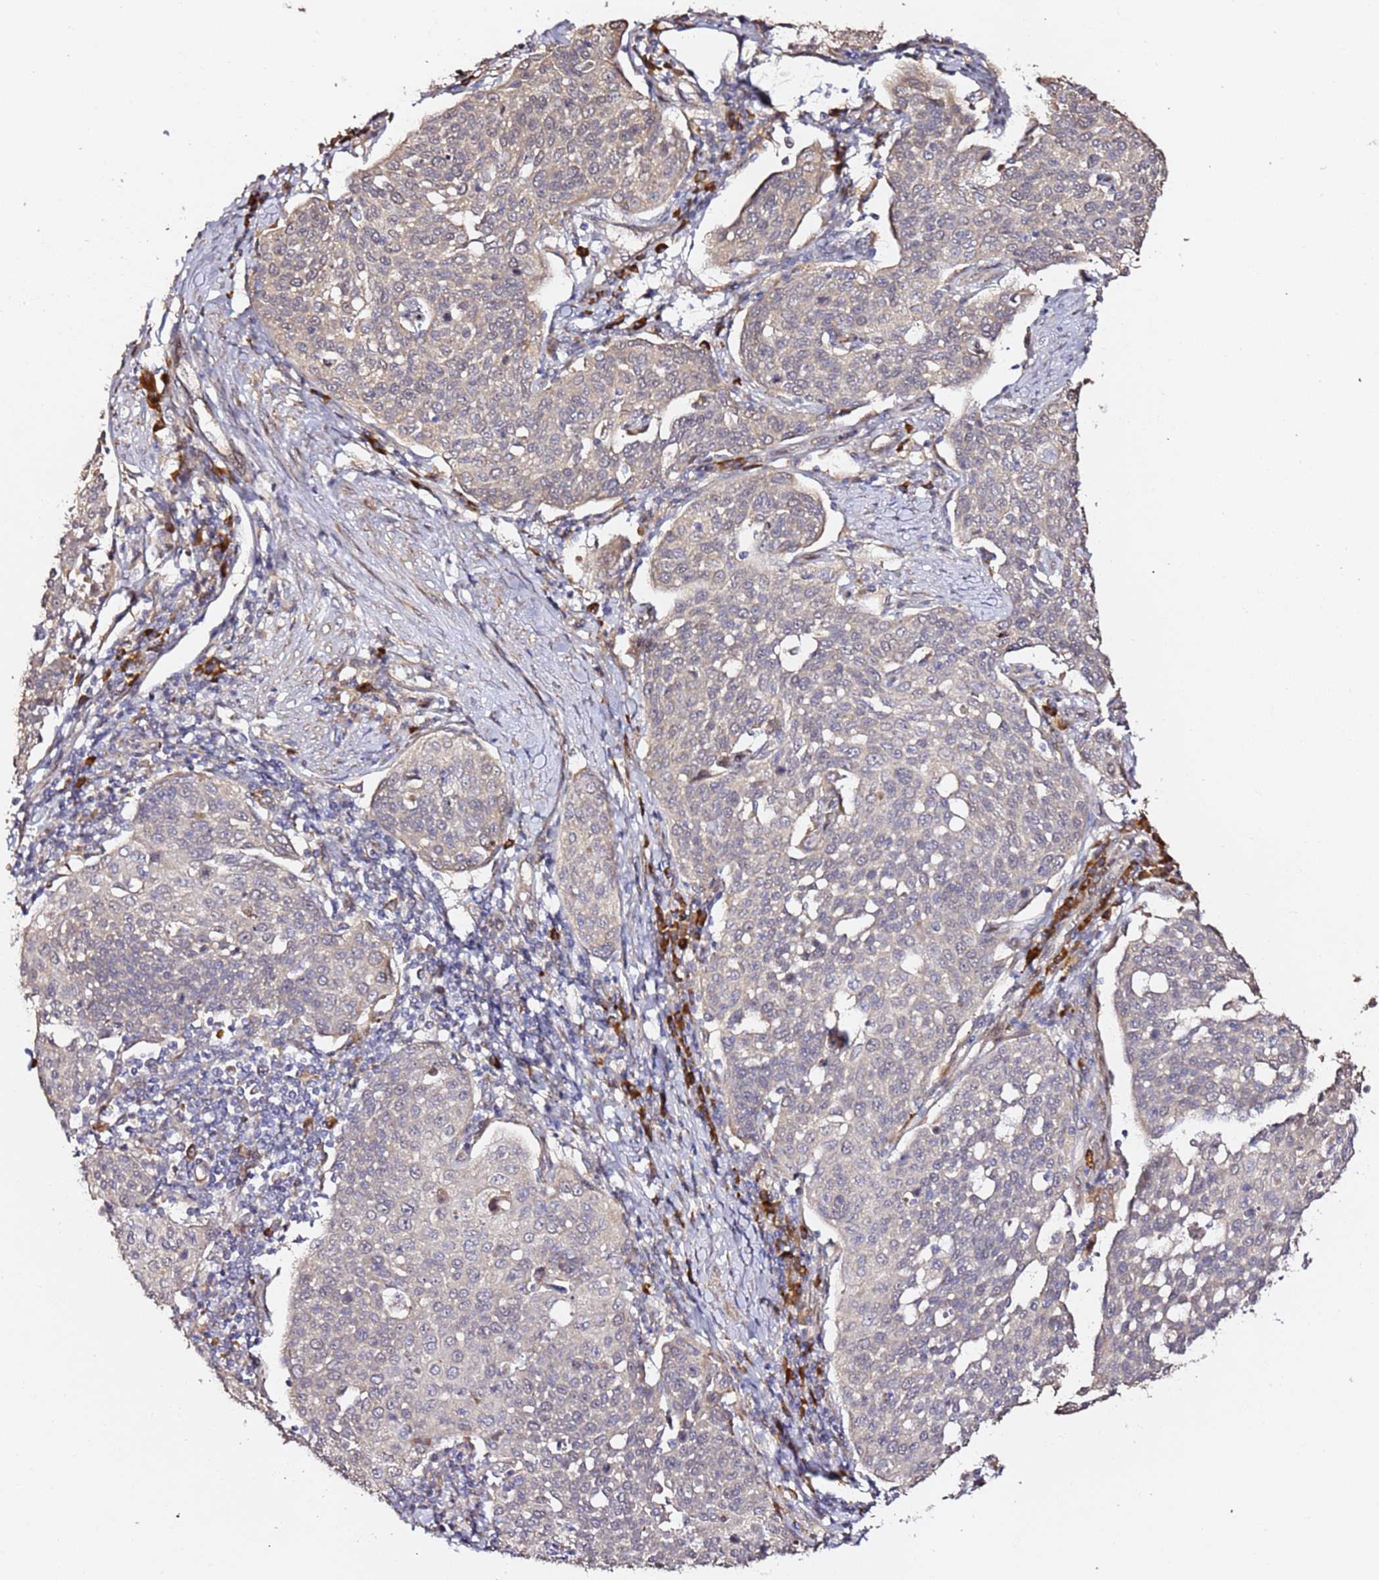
{"staining": {"intensity": "negative", "quantity": "none", "location": "none"}, "tissue": "cervical cancer", "cell_type": "Tumor cells", "image_type": "cancer", "snomed": [{"axis": "morphology", "description": "Squamous cell carcinoma, NOS"}, {"axis": "topography", "description": "Cervix"}], "caption": "Tumor cells show no significant positivity in cervical cancer. (Brightfield microscopy of DAB immunohistochemistry (IHC) at high magnification).", "gene": "HSD17B7", "patient": {"sex": "female", "age": 34}}